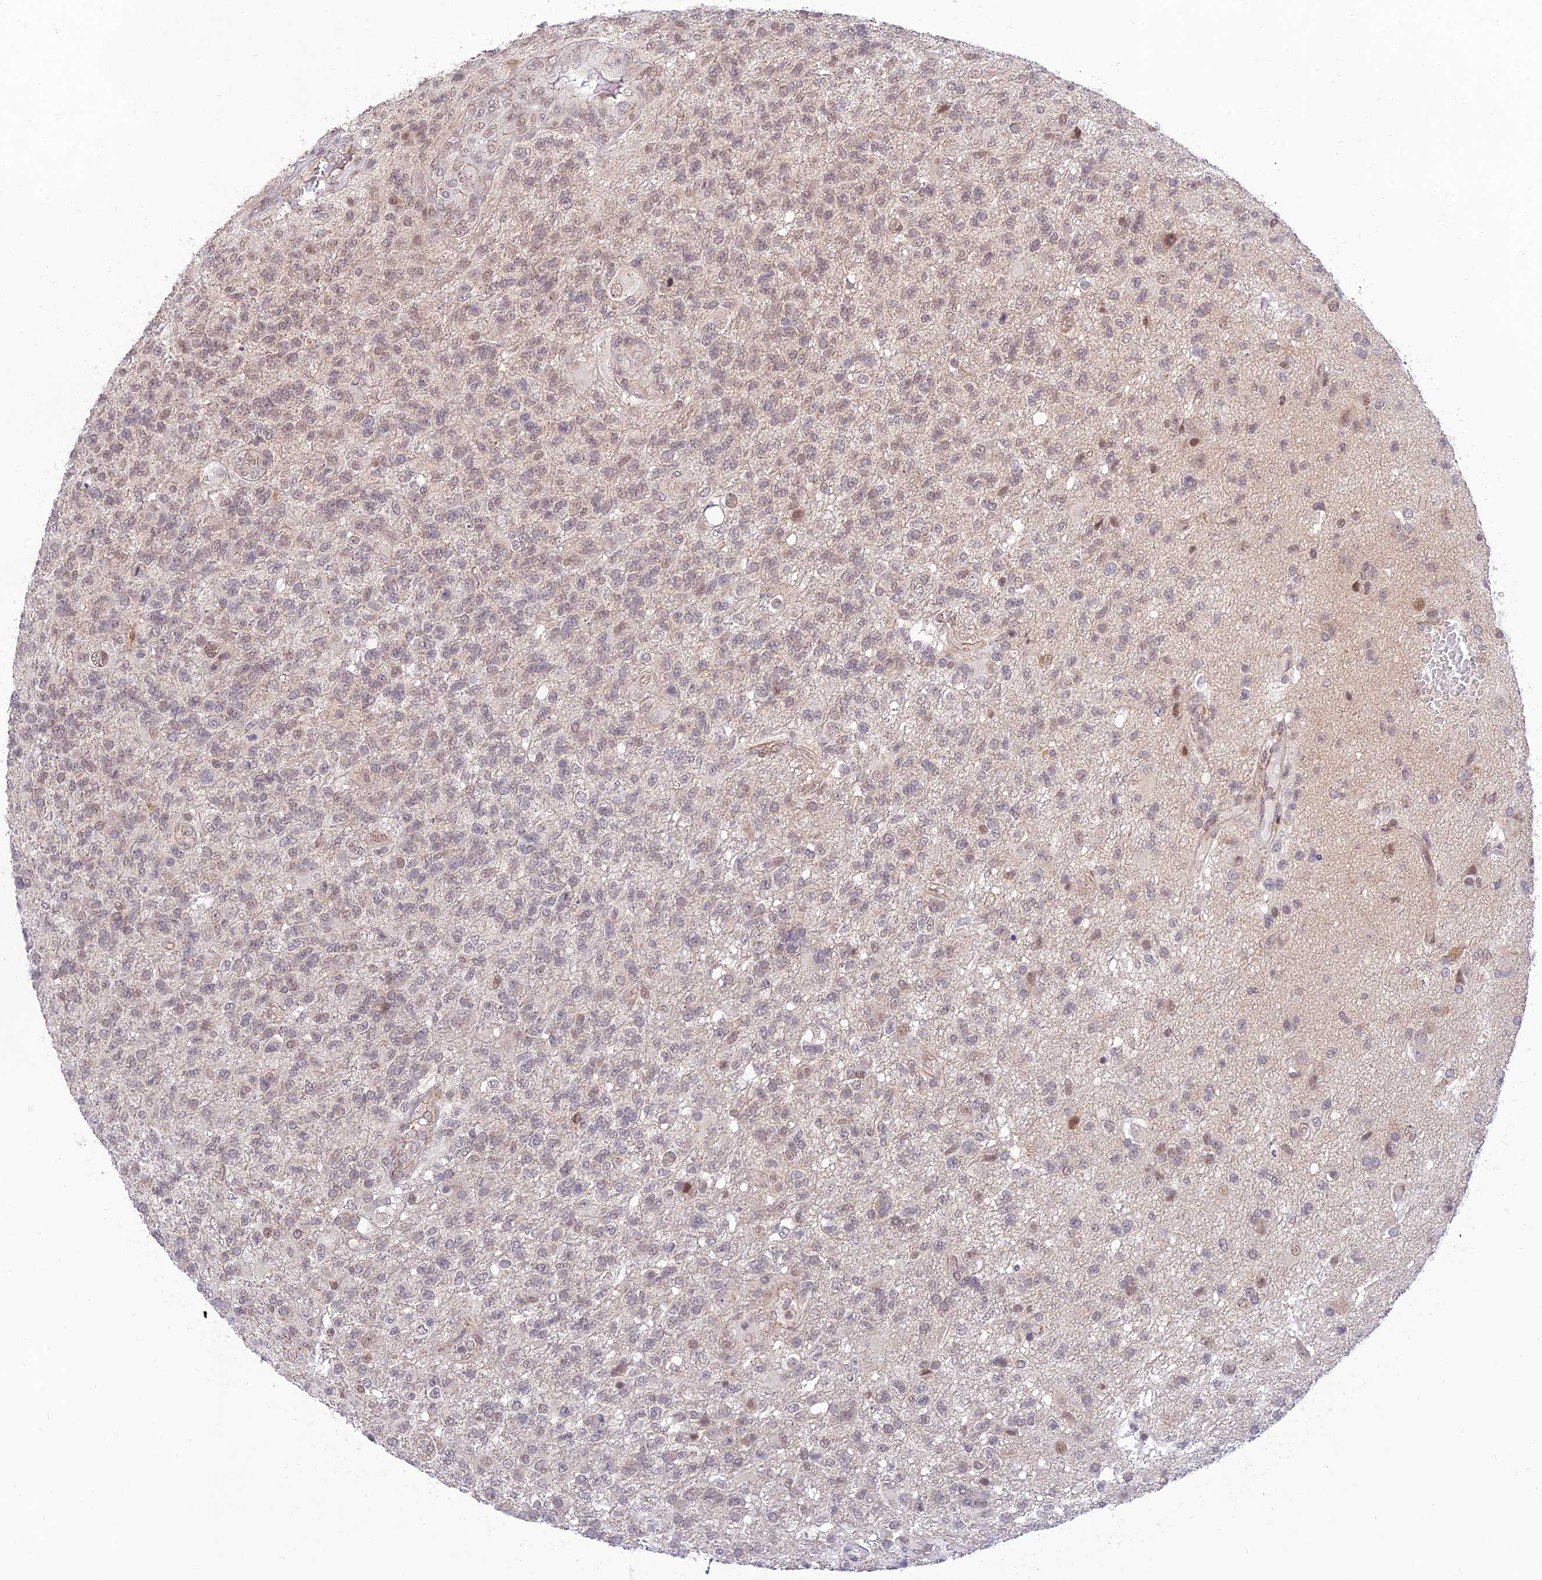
{"staining": {"intensity": "weak", "quantity": "25%-75%", "location": "nuclear"}, "tissue": "glioma", "cell_type": "Tumor cells", "image_type": "cancer", "snomed": [{"axis": "morphology", "description": "Glioma, malignant, High grade"}, {"axis": "topography", "description": "Brain"}], "caption": "Tumor cells exhibit weak nuclear expression in approximately 25%-75% of cells in glioma.", "gene": "MICOS13", "patient": {"sex": "male", "age": 56}}